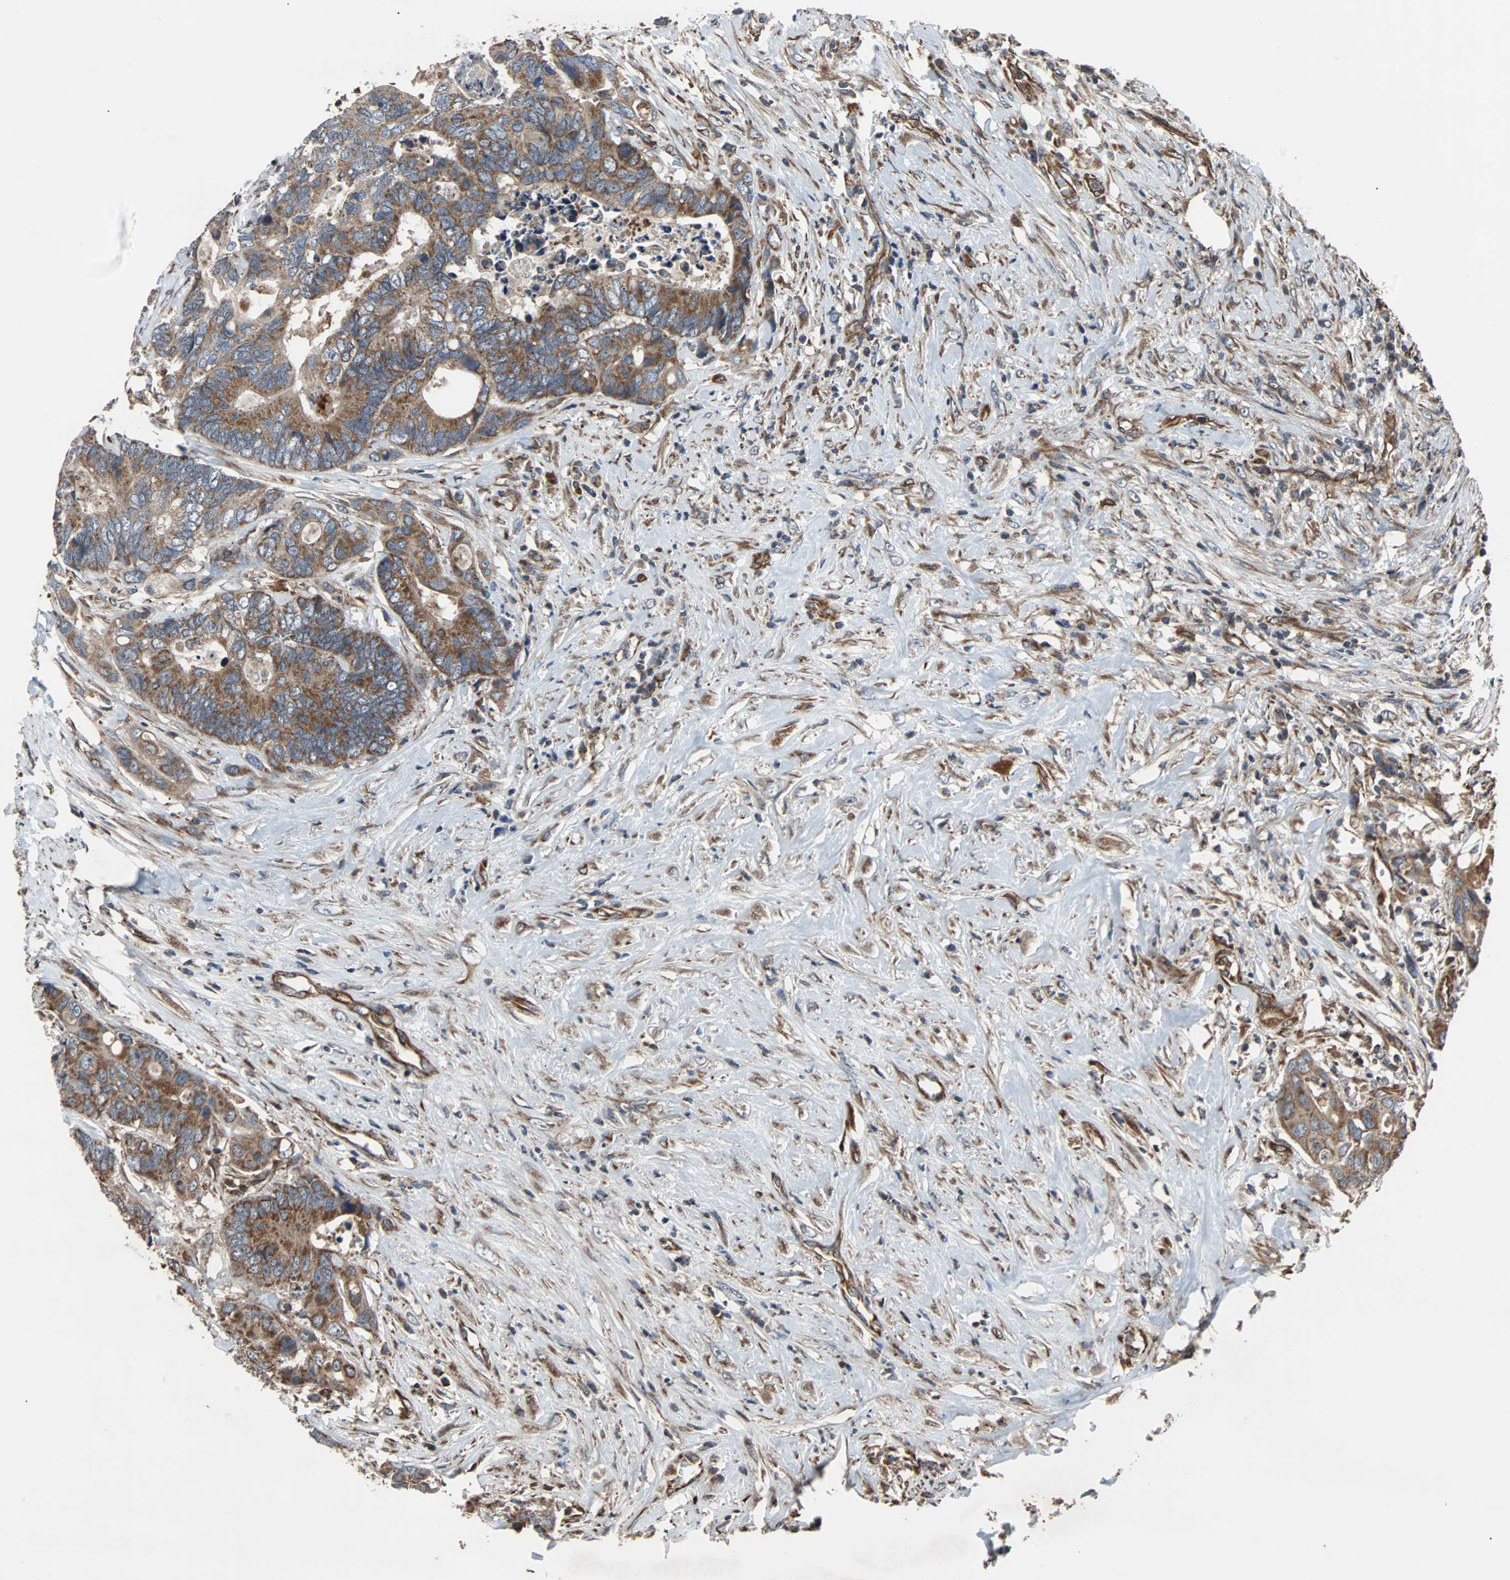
{"staining": {"intensity": "moderate", "quantity": ">75%", "location": "cytoplasmic/membranous"}, "tissue": "colorectal cancer", "cell_type": "Tumor cells", "image_type": "cancer", "snomed": [{"axis": "morphology", "description": "Adenocarcinoma, NOS"}, {"axis": "topography", "description": "Rectum"}], "caption": "DAB (3,3'-diaminobenzidine) immunohistochemical staining of colorectal cancer demonstrates moderate cytoplasmic/membranous protein positivity in about >75% of tumor cells.", "gene": "ACTR3", "patient": {"sex": "male", "age": 55}}